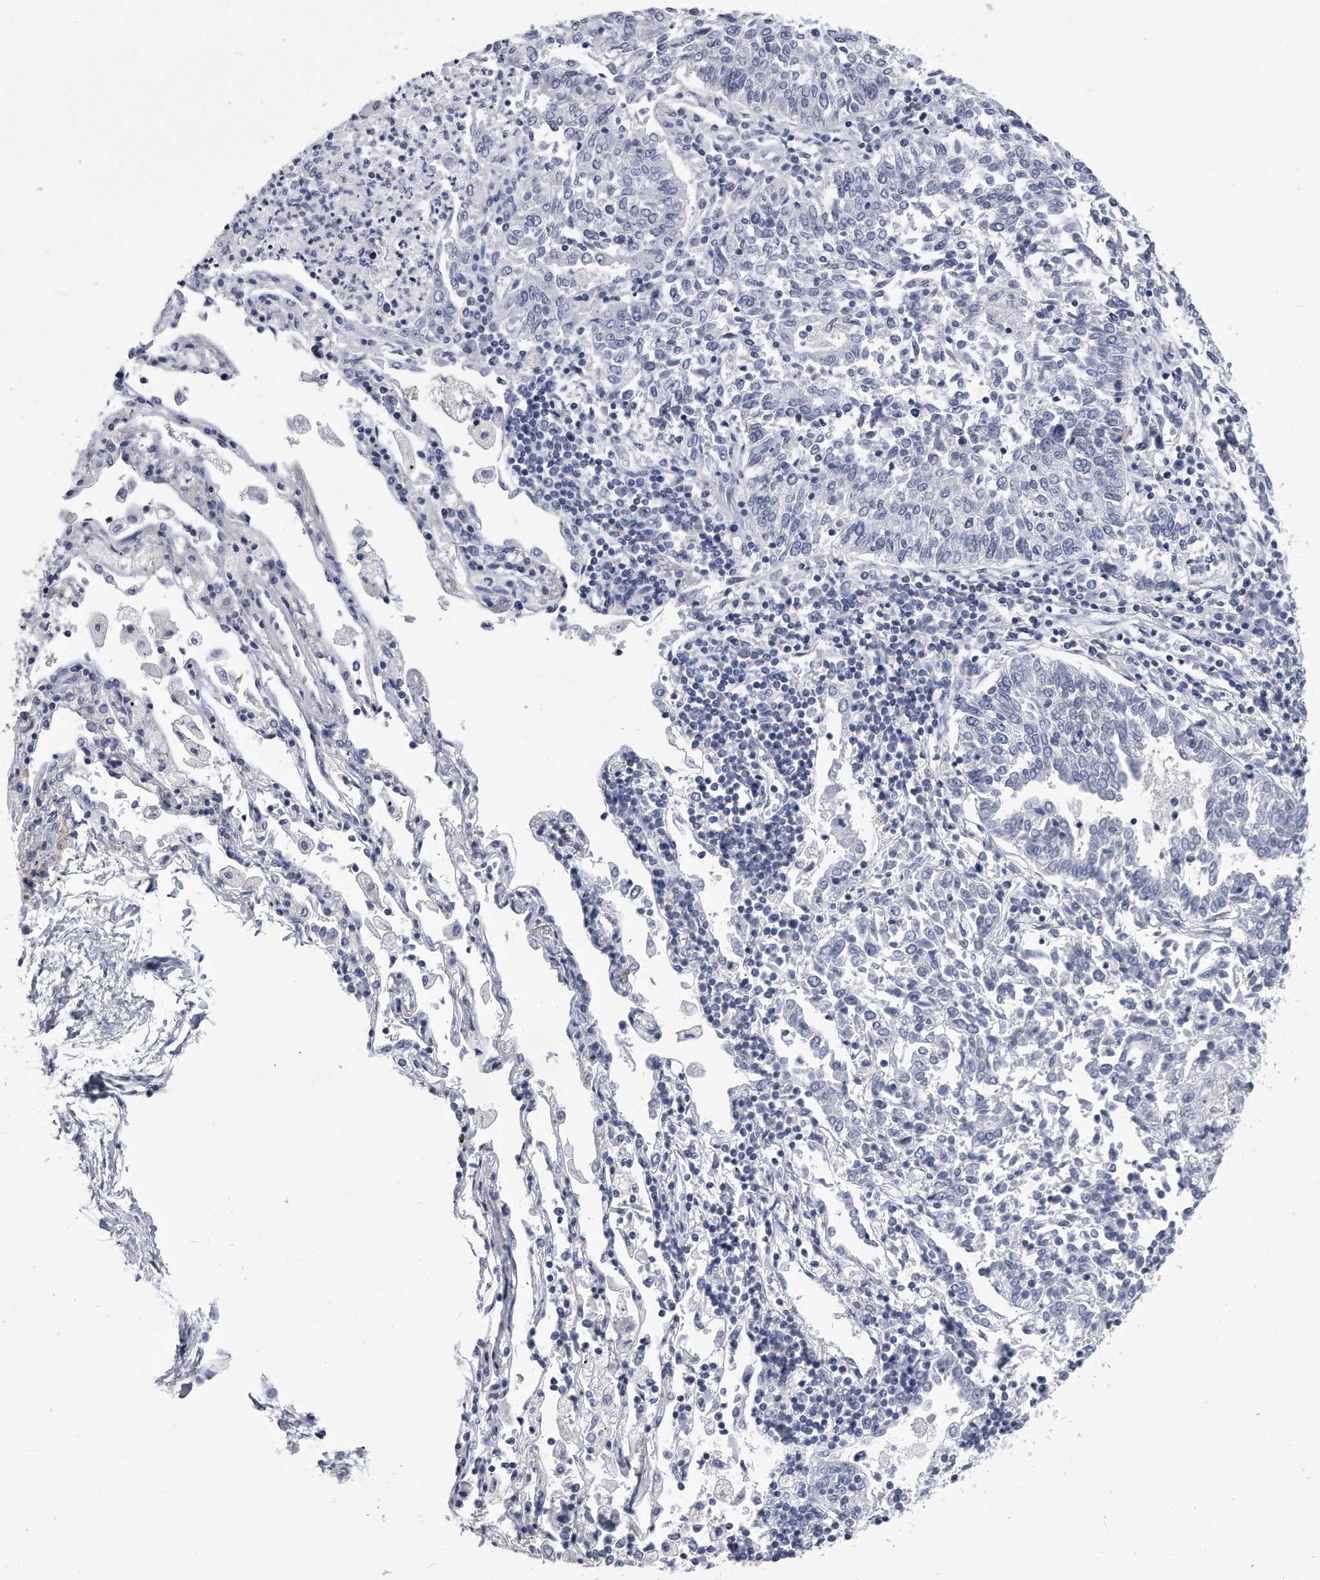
{"staining": {"intensity": "negative", "quantity": "none", "location": "none"}, "tissue": "lung cancer", "cell_type": "Tumor cells", "image_type": "cancer", "snomed": [{"axis": "morphology", "description": "Normal tissue, NOS"}, {"axis": "morphology", "description": "Squamous cell carcinoma, NOS"}, {"axis": "topography", "description": "Cartilage tissue"}, {"axis": "topography", "description": "Lung"}, {"axis": "topography", "description": "Peripheral nerve tissue"}], "caption": "Lung cancer stained for a protein using immunohistochemistry demonstrates no staining tumor cells.", "gene": "PYGB", "patient": {"sex": "female", "age": 49}}